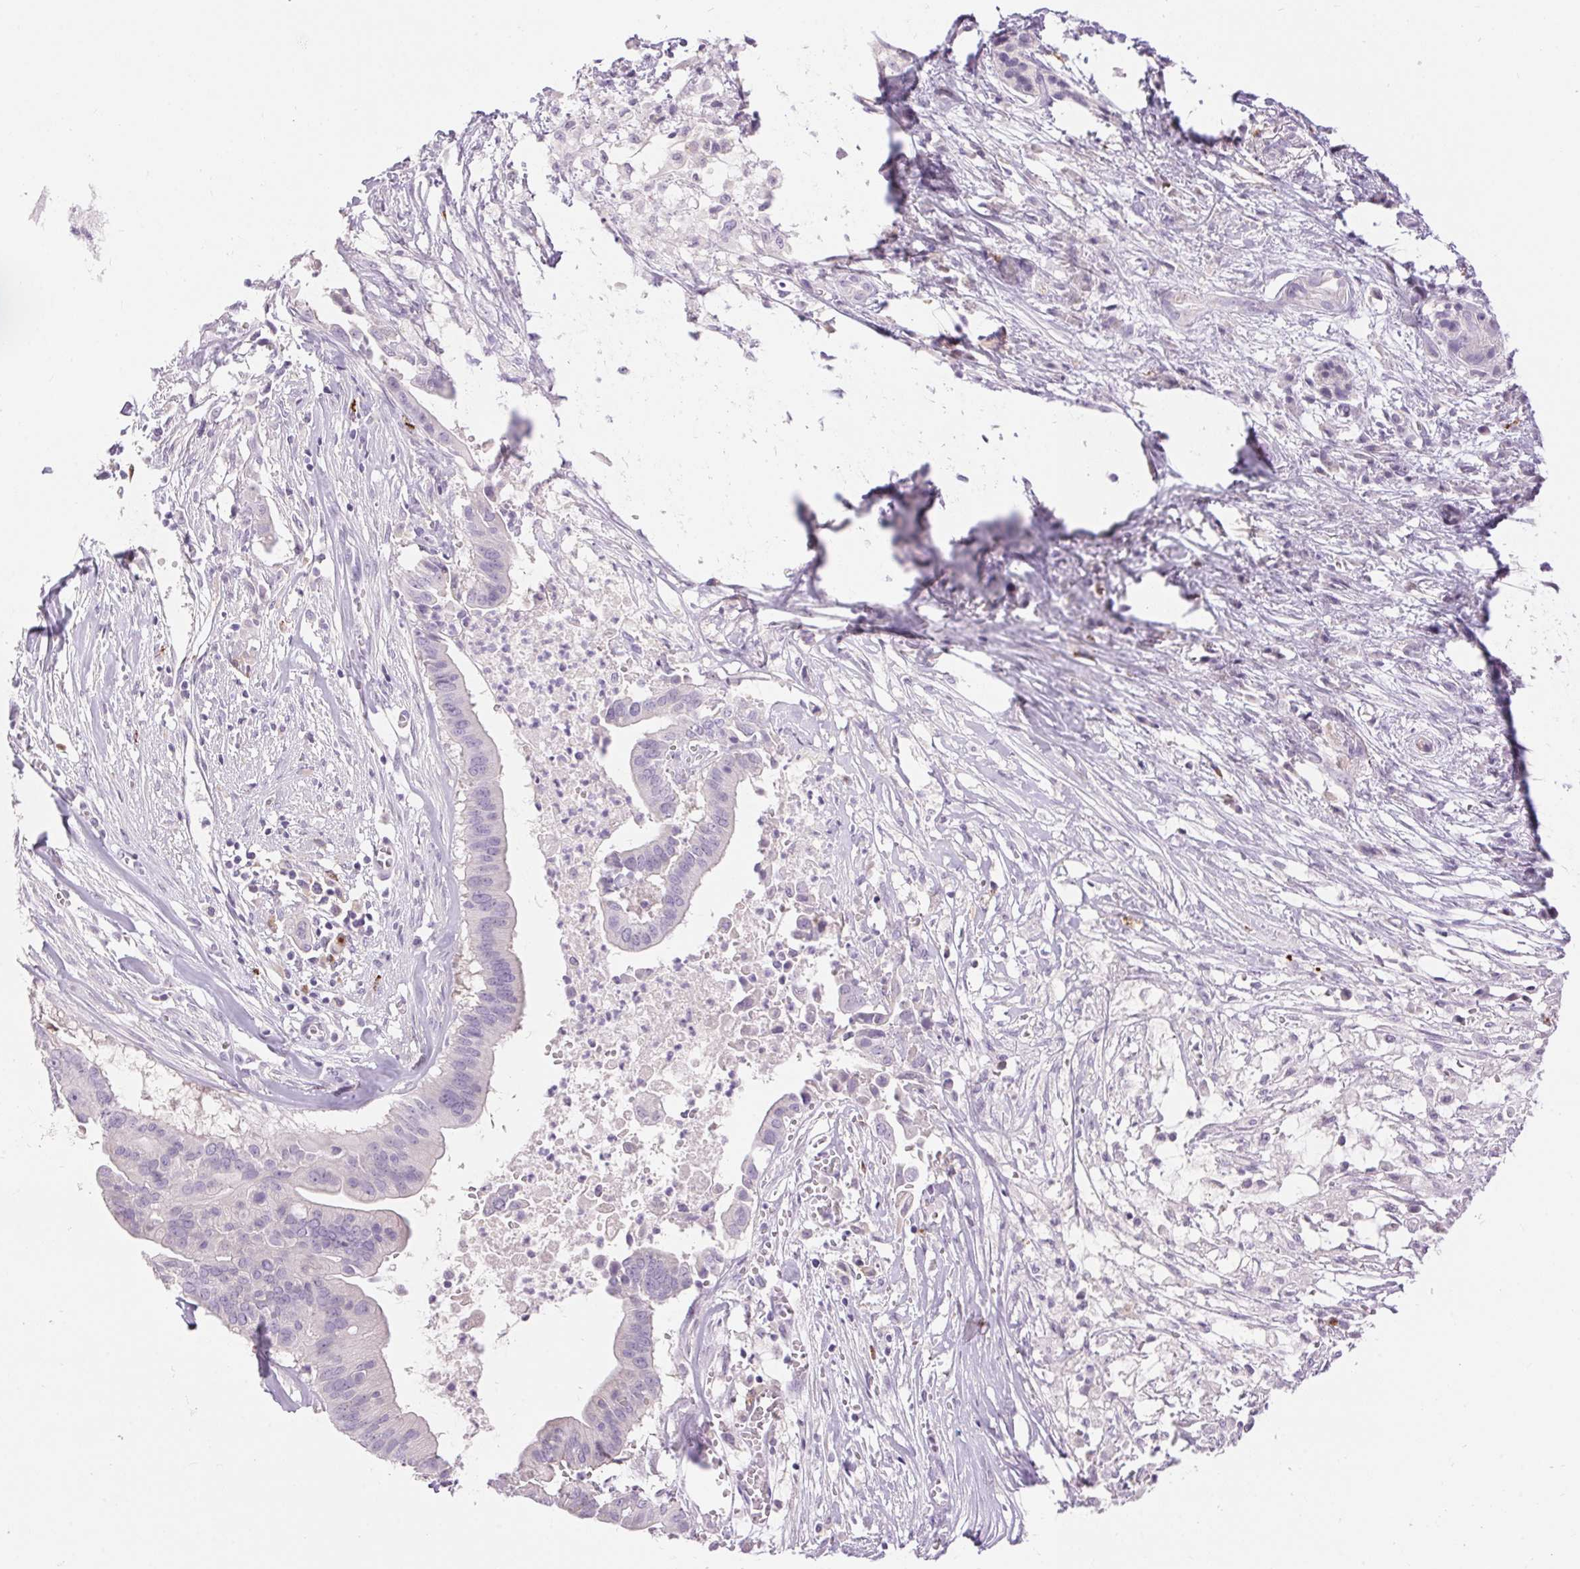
{"staining": {"intensity": "negative", "quantity": "none", "location": "none"}, "tissue": "pancreatic cancer", "cell_type": "Tumor cells", "image_type": "cancer", "snomed": [{"axis": "morphology", "description": "Adenocarcinoma, NOS"}, {"axis": "topography", "description": "Pancreas"}], "caption": "IHC micrograph of neoplastic tissue: human pancreatic adenocarcinoma stained with DAB reveals no significant protein positivity in tumor cells.", "gene": "PNLIPRP3", "patient": {"sex": "male", "age": 61}}